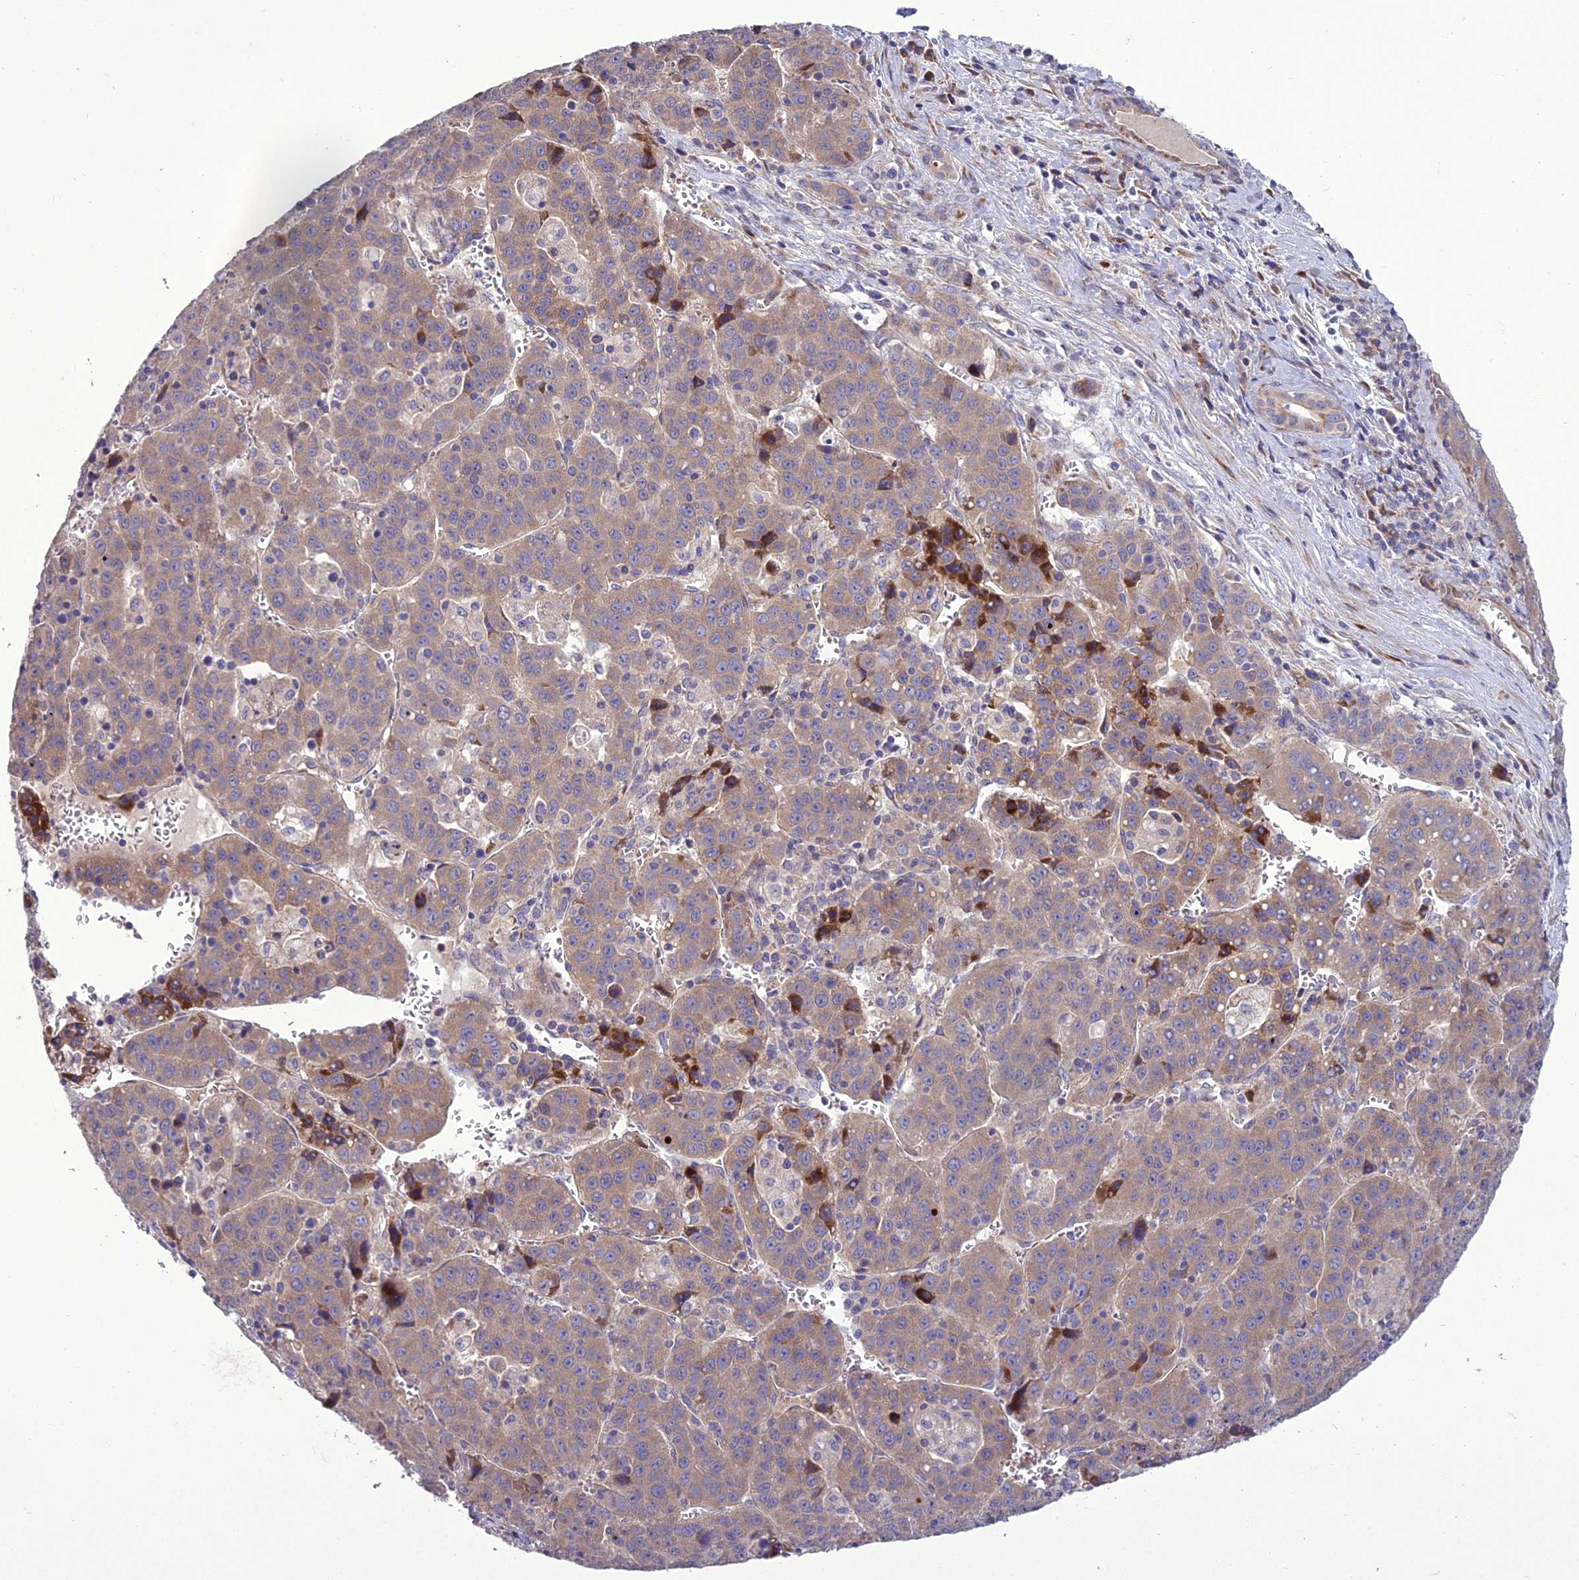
{"staining": {"intensity": "moderate", "quantity": ">75%", "location": "cytoplasmic/membranous"}, "tissue": "liver cancer", "cell_type": "Tumor cells", "image_type": "cancer", "snomed": [{"axis": "morphology", "description": "Carcinoma, Hepatocellular, NOS"}, {"axis": "topography", "description": "Liver"}], "caption": "Approximately >75% of tumor cells in liver cancer show moderate cytoplasmic/membranous protein staining as visualized by brown immunohistochemical staining.", "gene": "ADIPOR2", "patient": {"sex": "female", "age": 53}}